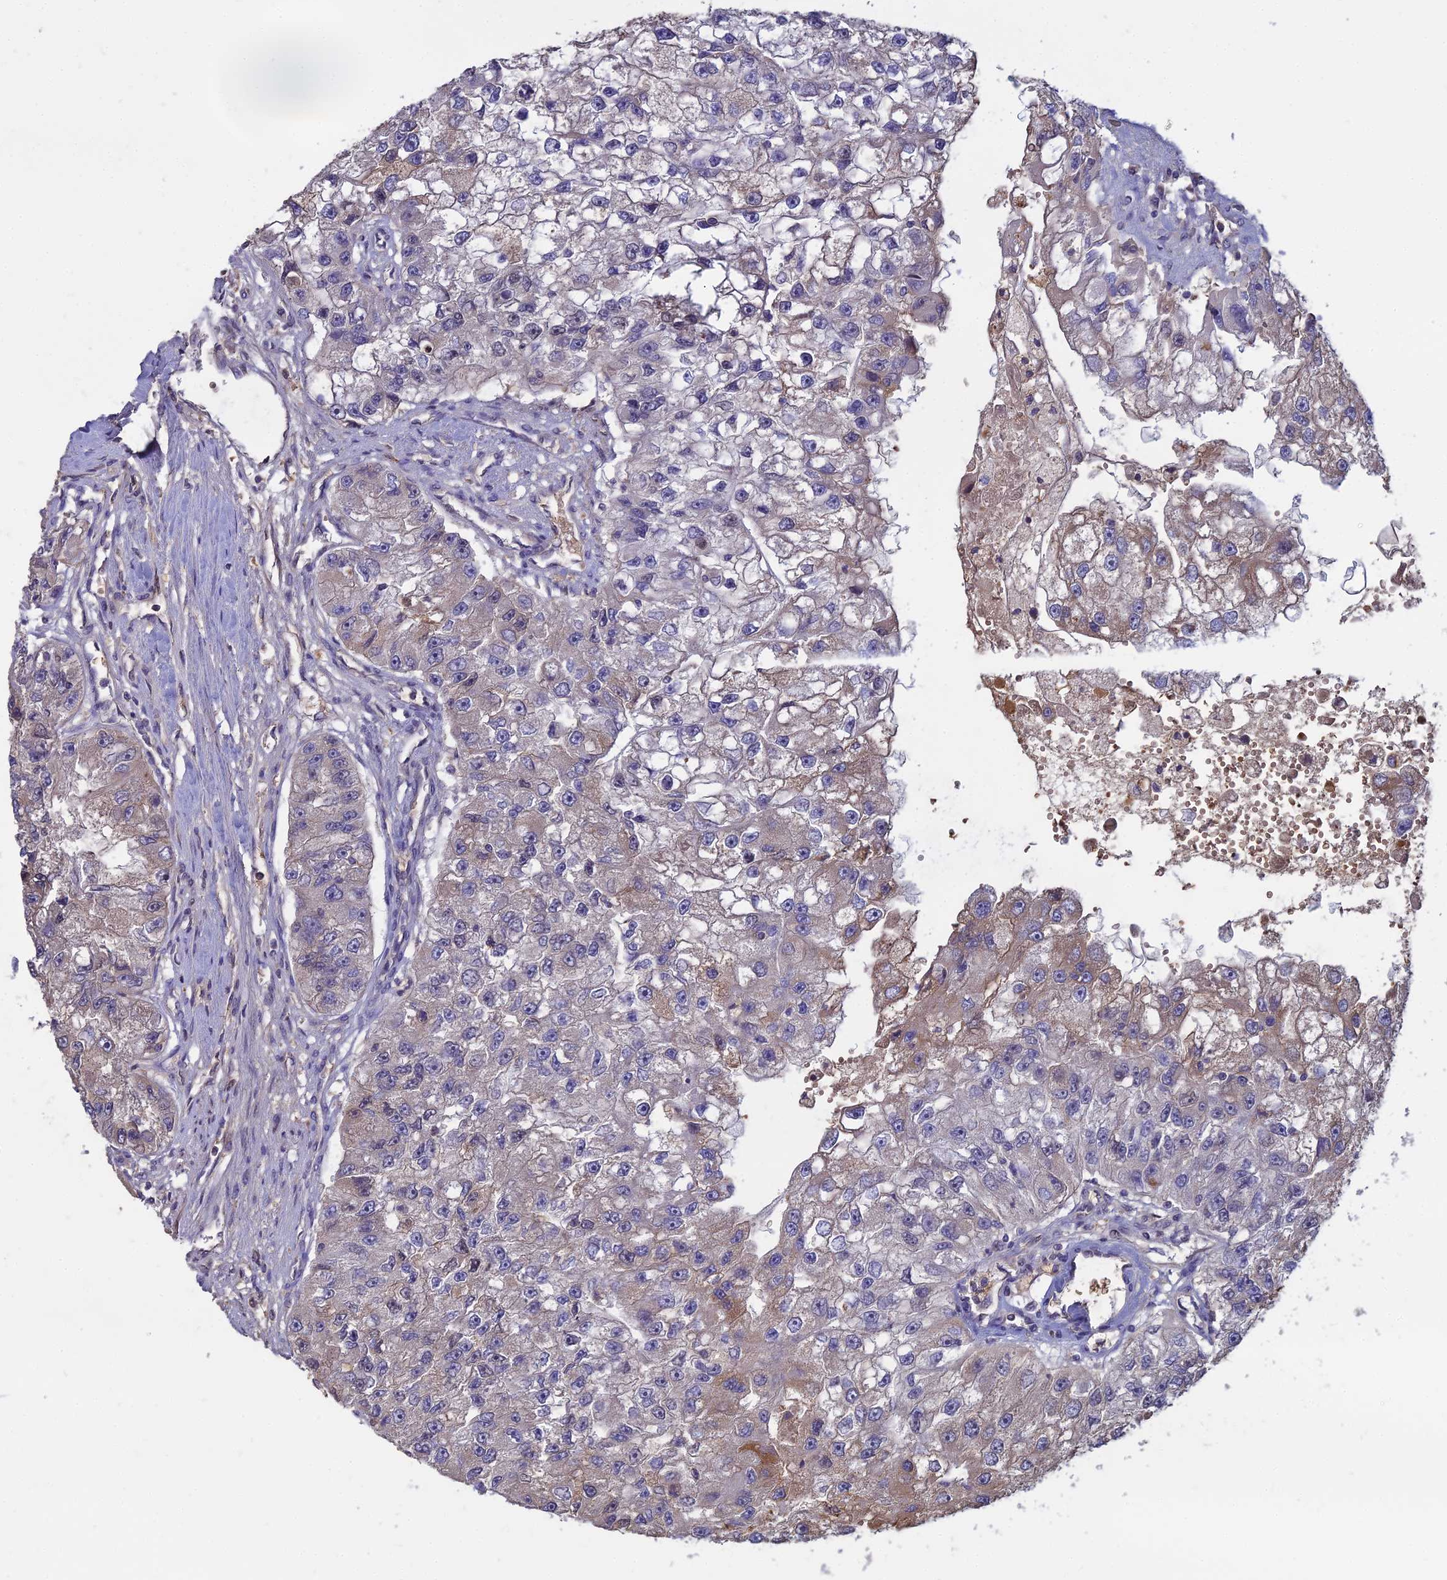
{"staining": {"intensity": "negative", "quantity": "none", "location": "none"}, "tissue": "renal cancer", "cell_type": "Tumor cells", "image_type": "cancer", "snomed": [{"axis": "morphology", "description": "Adenocarcinoma, NOS"}, {"axis": "topography", "description": "Kidney"}], "caption": "Tumor cells are negative for brown protein staining in adenocarcinoma (renal). (DAB immunohistochemistry with hematoxylin counter stain).", "gene": "GALR2", "patient": {"sex": "male", "age": 63}}